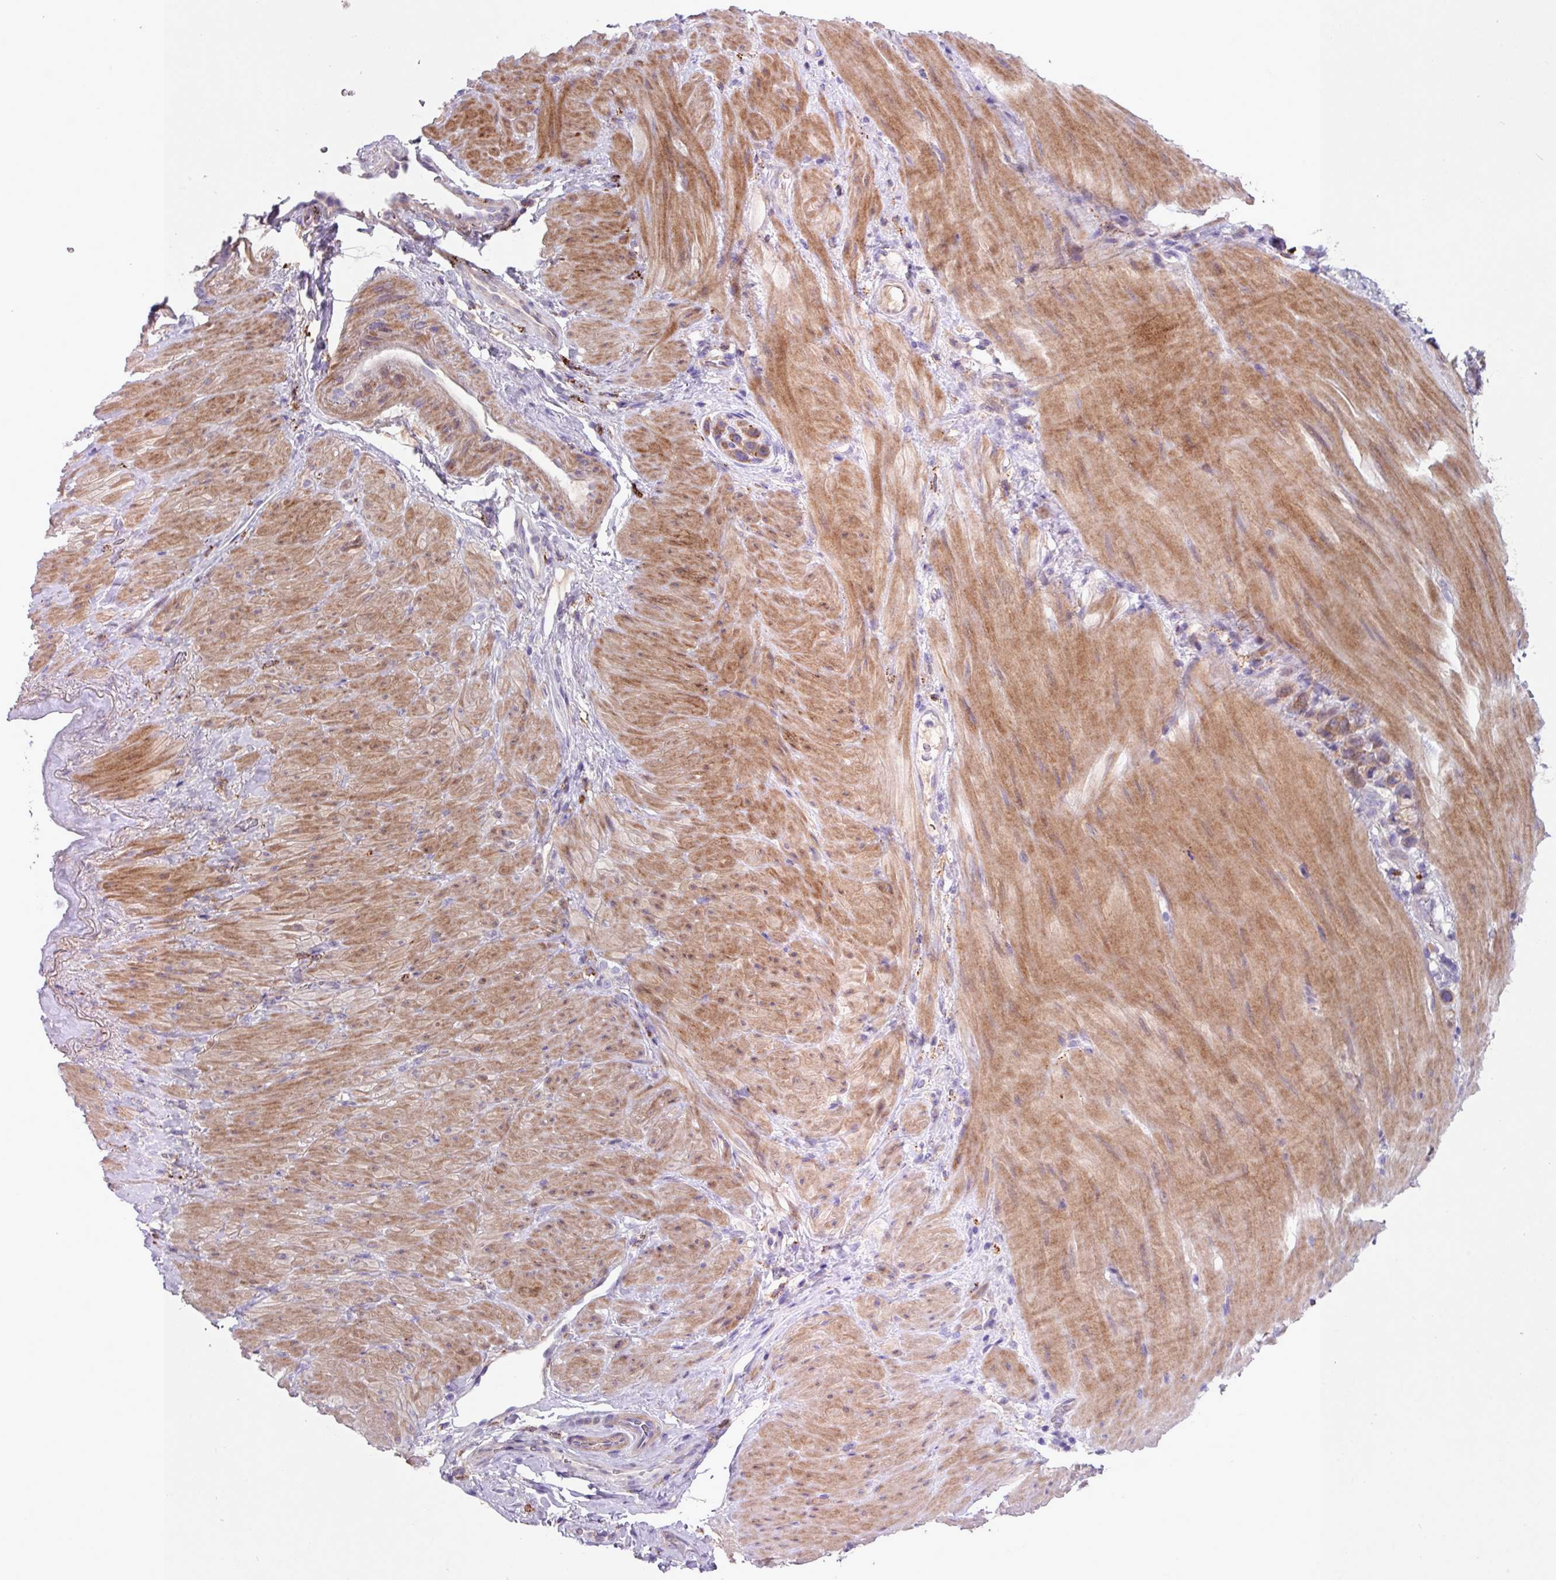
{"staining": {"intensity": "weak", "quantity": "25%-75%", "location": "cytoplasmic/membranous"}, "tissue": "stomach cancer", "cell_type": "Tumor cells", "image_type": "cancer", "snomed": [{"axis": "morphology", "description": "Adenocarcinoma, NOS"}, {"axis": "topography", "description": "Stomach"}], "caption": "Tumor cells reveal weak cytoplasmic/membranous positivity in approximately 25%-75% of cells in stomach cancer.", "gene": "IQCJ", "patient": {"sex": "female", "age": 65}}